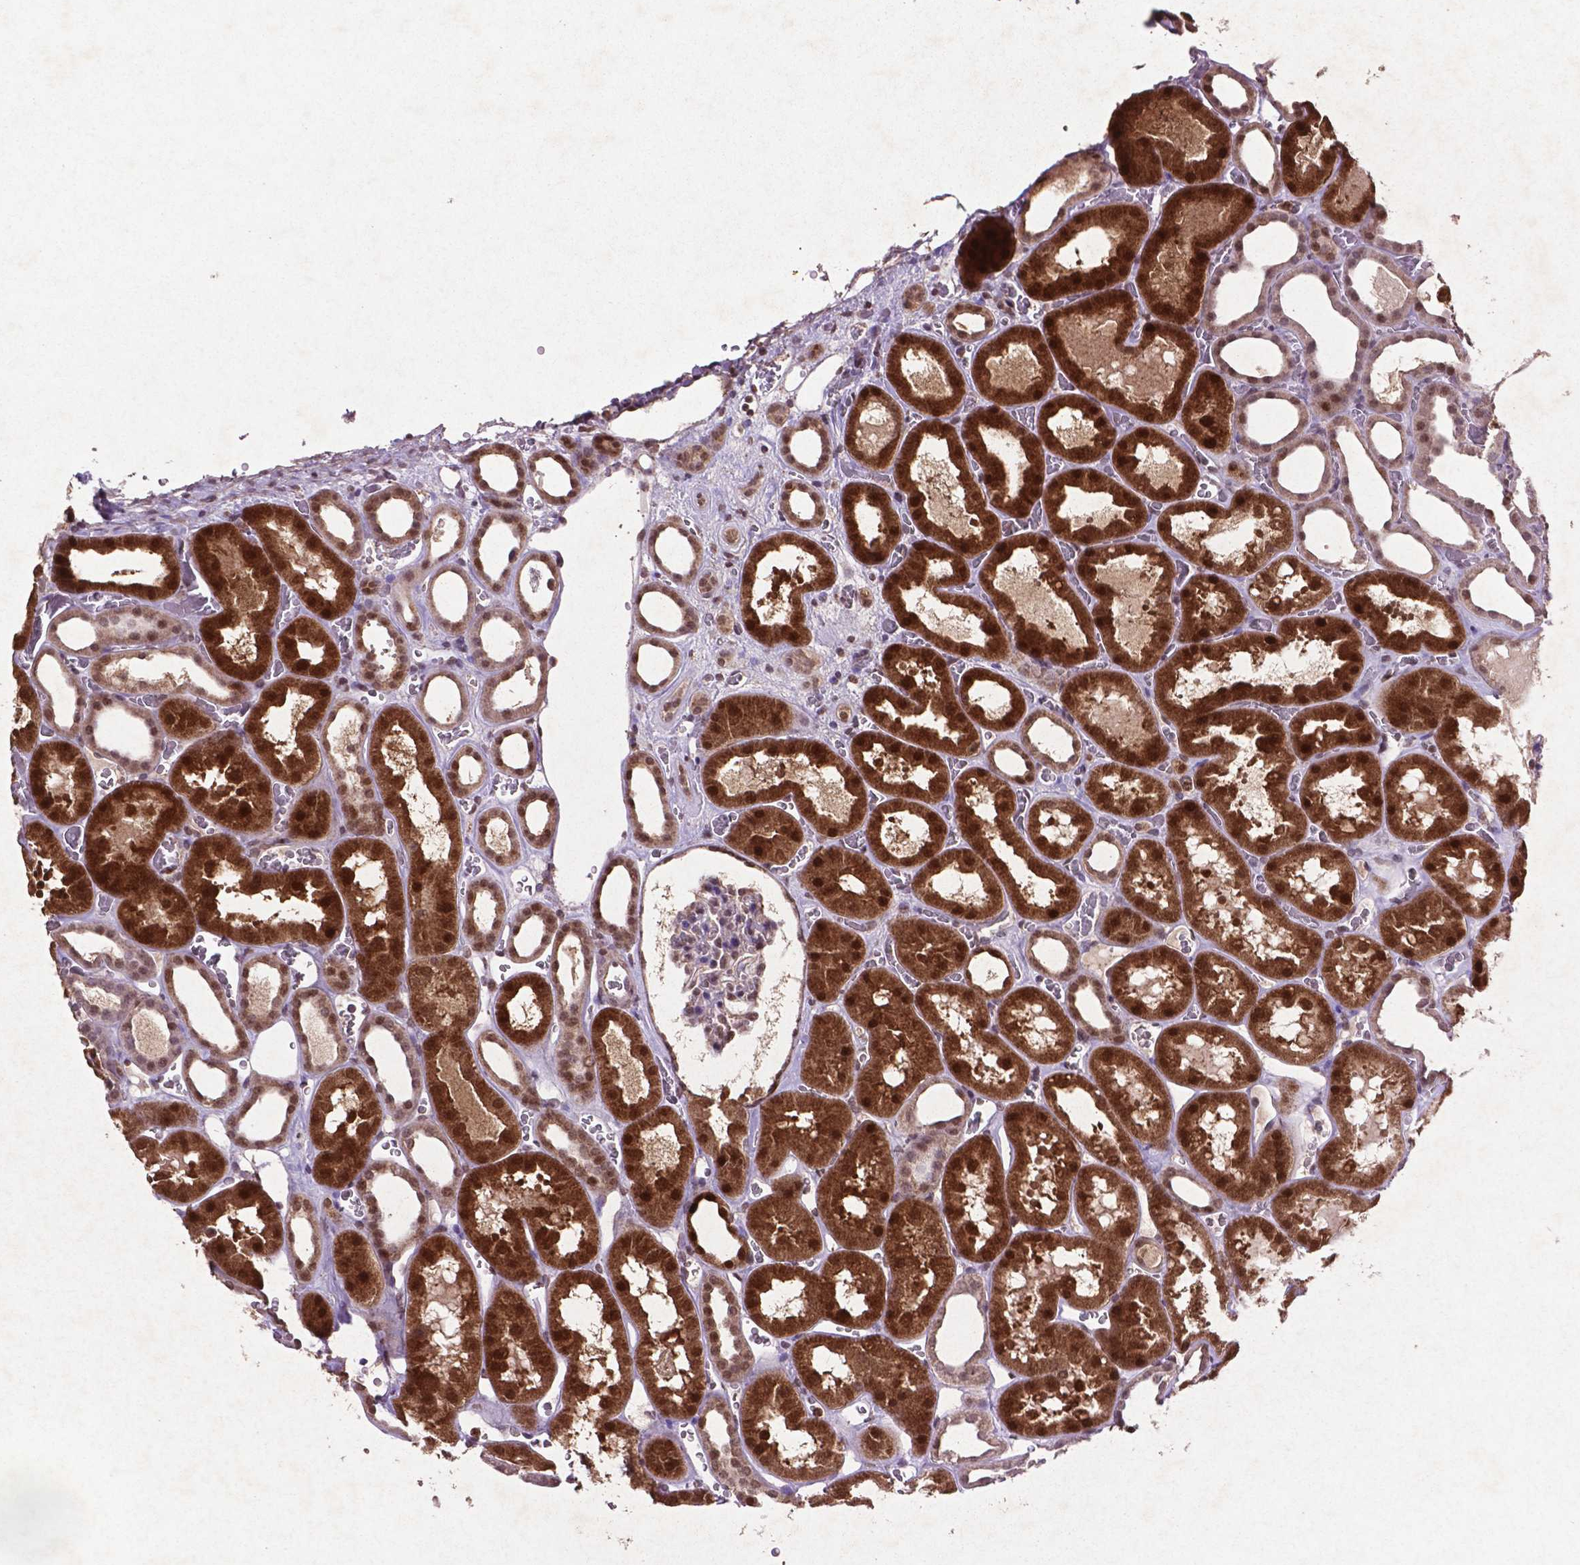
{"staining": {"intensity": "moderate", "quantity": "<25%", "location": "nuclear"}, "tissue": "kidney", "cell_type": "Cells in glomeruli", "image_type": "normal", "snomed": [{"axis": "morphology", "description": "Normal tissue, NOS"}, {"axis": "topography", "description": "Kidney"}], "caption": "Immunohistochemical staining of unremarkable kidney demonstrates <25% levels of moderate nuclear protein positivity in about <25% of cells in glomeruli. (IHC, brightfield microscopy, high magnification).", "gene": "GLRX", "patient": {"sex": "female", "age": 41}}